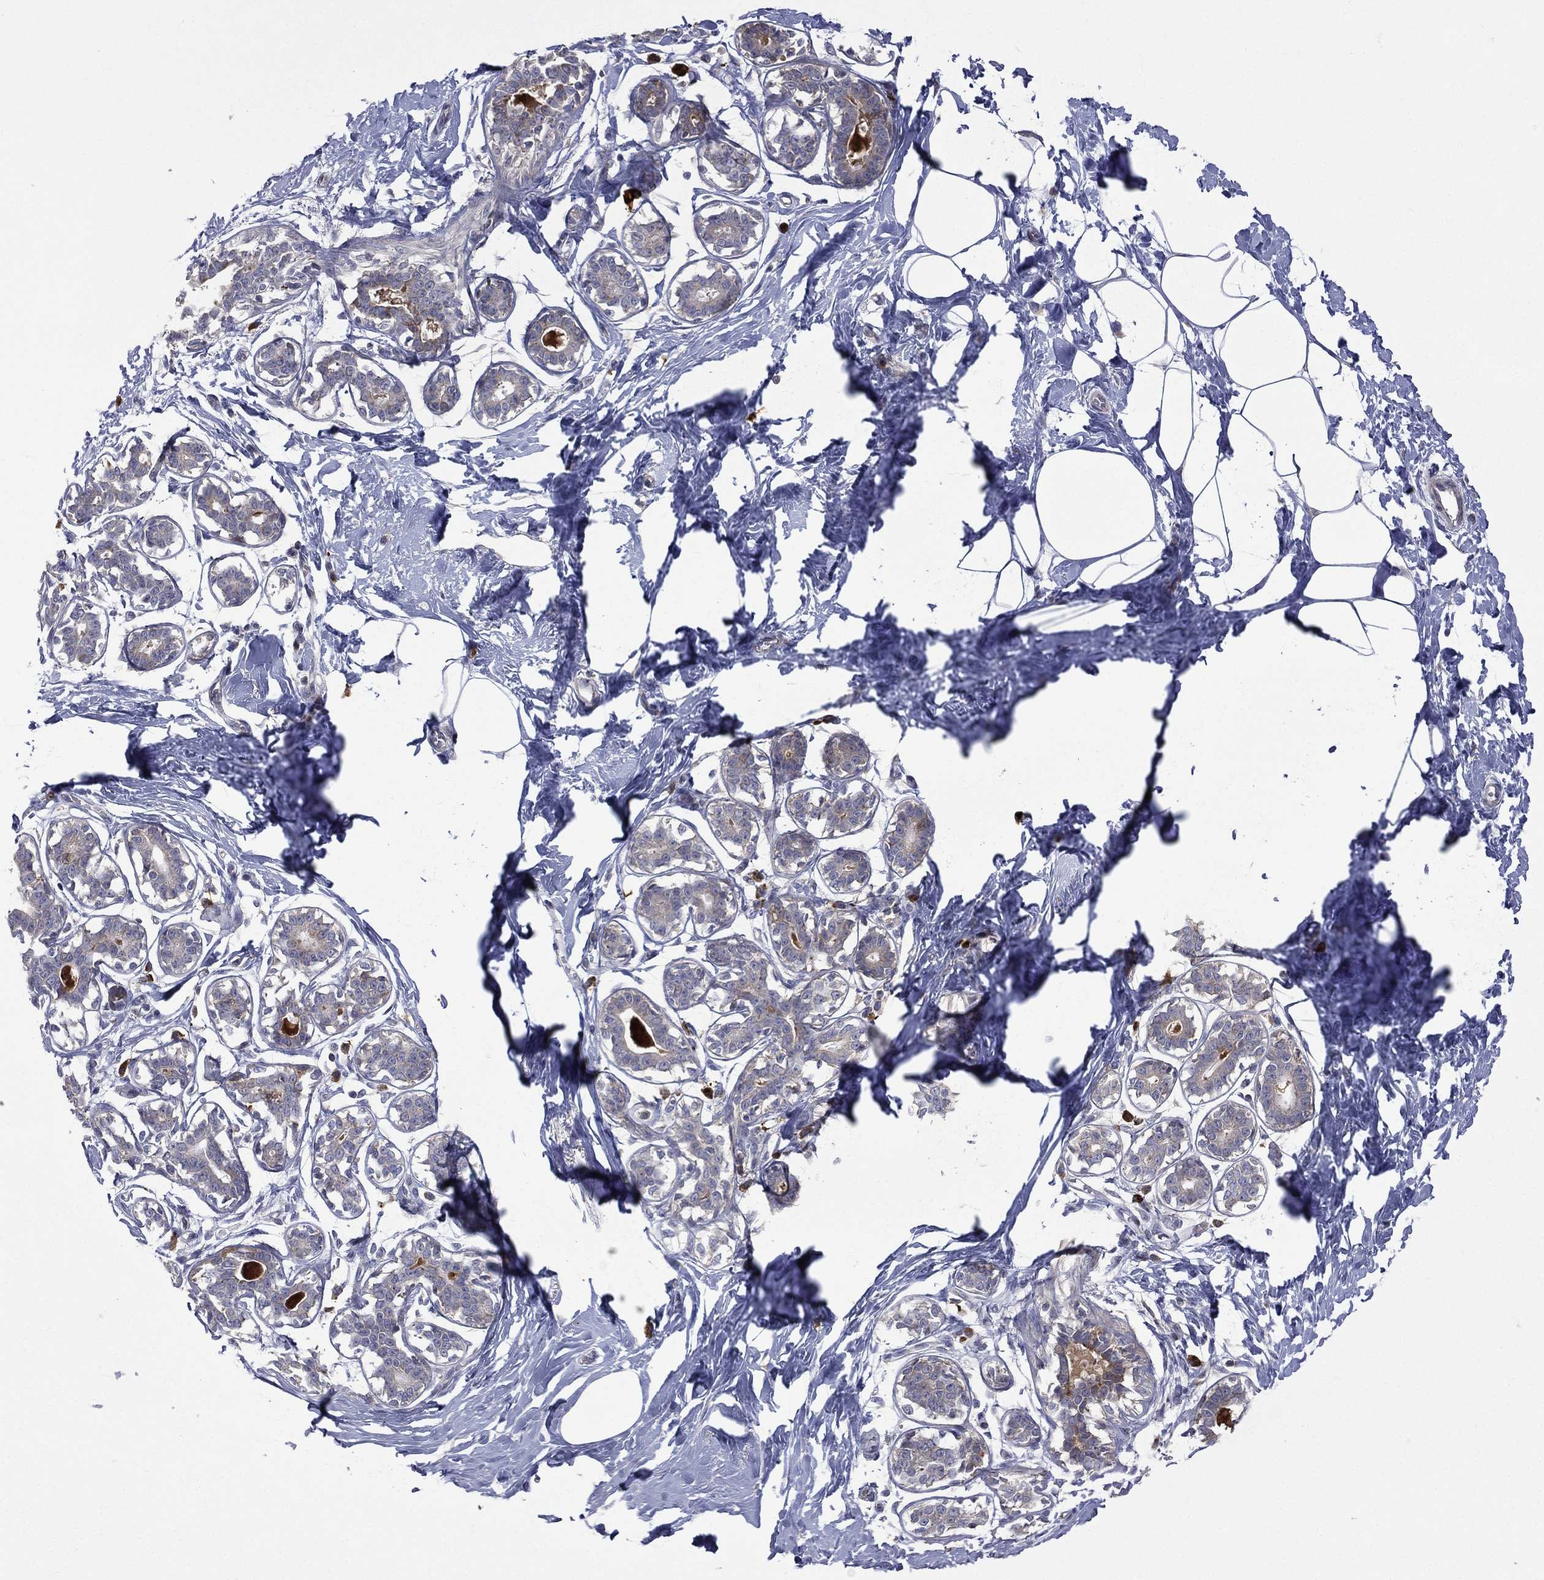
{"staining": {"intensity": "negative", "quantity": "none", "location": "none"}, "tissue": "breast", "cell_type": "Adipocytes", "image_type": "normal", "snomed": [{"axis": "morphology", "description": "Normal tissue, NOS"}, {"axis": "morphology", "description": "Lobular carcinoma, in situ"}, {"axis": "topography", "description": "Breast"}], "caption": "IHC of unremarkable breast reveals no staining in adipocytes. Nuclei are stained in blue.", "gene": "C20orf96", "patient": {"sex": "female", "age": 35}}